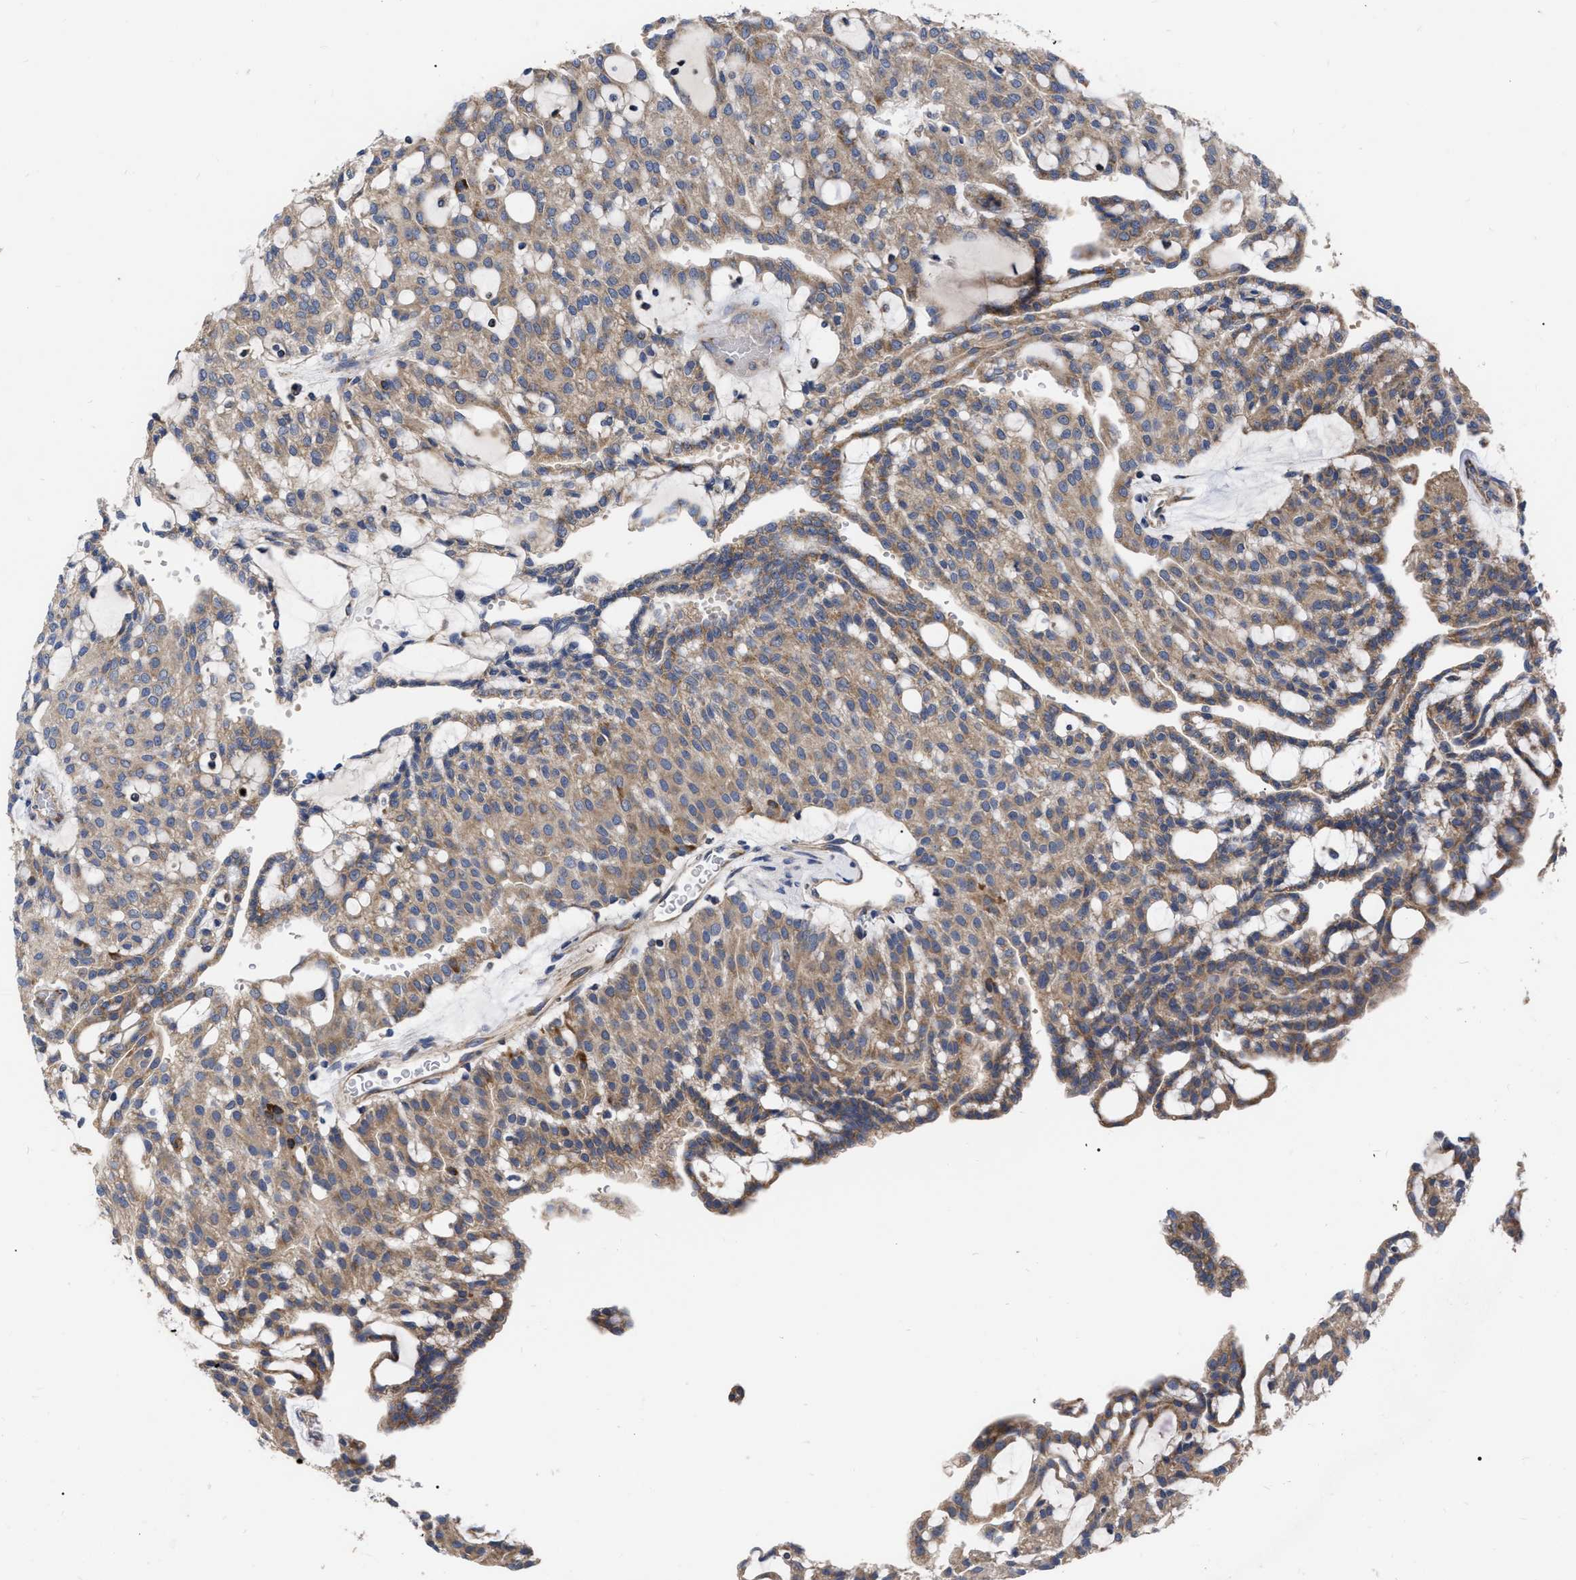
{"staining": {"intensity": "moderate", "quantity": ">75%", "location": "cytoplasmic/membranous"}, "tissue": "renal cancer", "cell_type": "Tumor cells", "image_type": "cancer", "snomed": [{"axis": "morphology", "description": "Adenocarcinoma, NOS"}, {"axis": "topography", "description": "Kidney"}], "caption": "Renal cancer stained with a brown dye displays moderate cytoplasmic/membranous positive staining in about >75% of tumor cells.", "gene": "CDKN2C", "patient": {"sex": "male", "age": 63}}